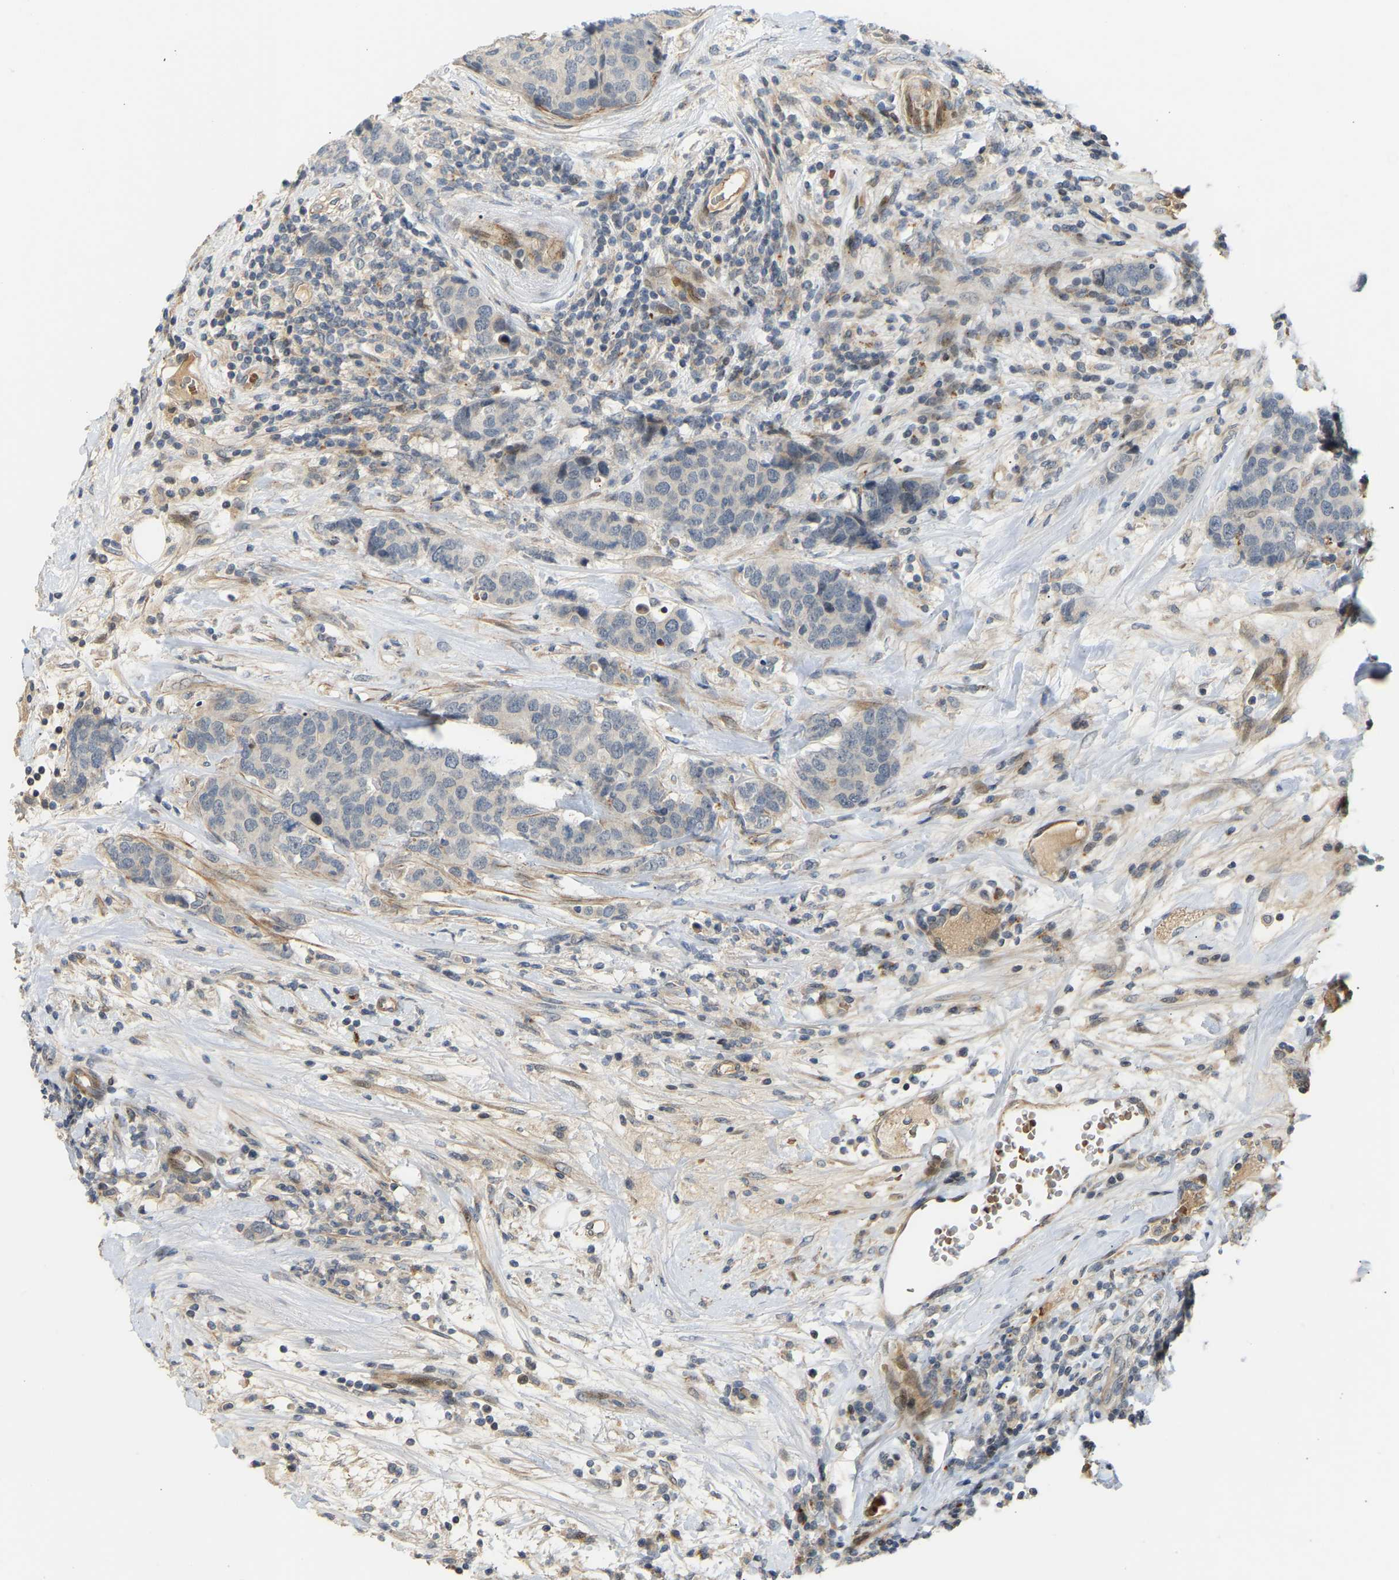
{"staining": {"intensity": "negative", "quantity": "none", "location": "none"}, "tissue": "breast cancer", "cell_type": "Tumor cells", "image_type": "cancer", "snomed": [{"axis": "morphology", "description": "Lobular carcinoma"}, {"axis": "topography", "description": "Breast"}], "caption": "Histopathology image shows no significant protein staining in tumor cells of breast cancer (lobular carcinoma).", "gene": "POGLUT2", "patient": {"sex": "female", "age": 59}}